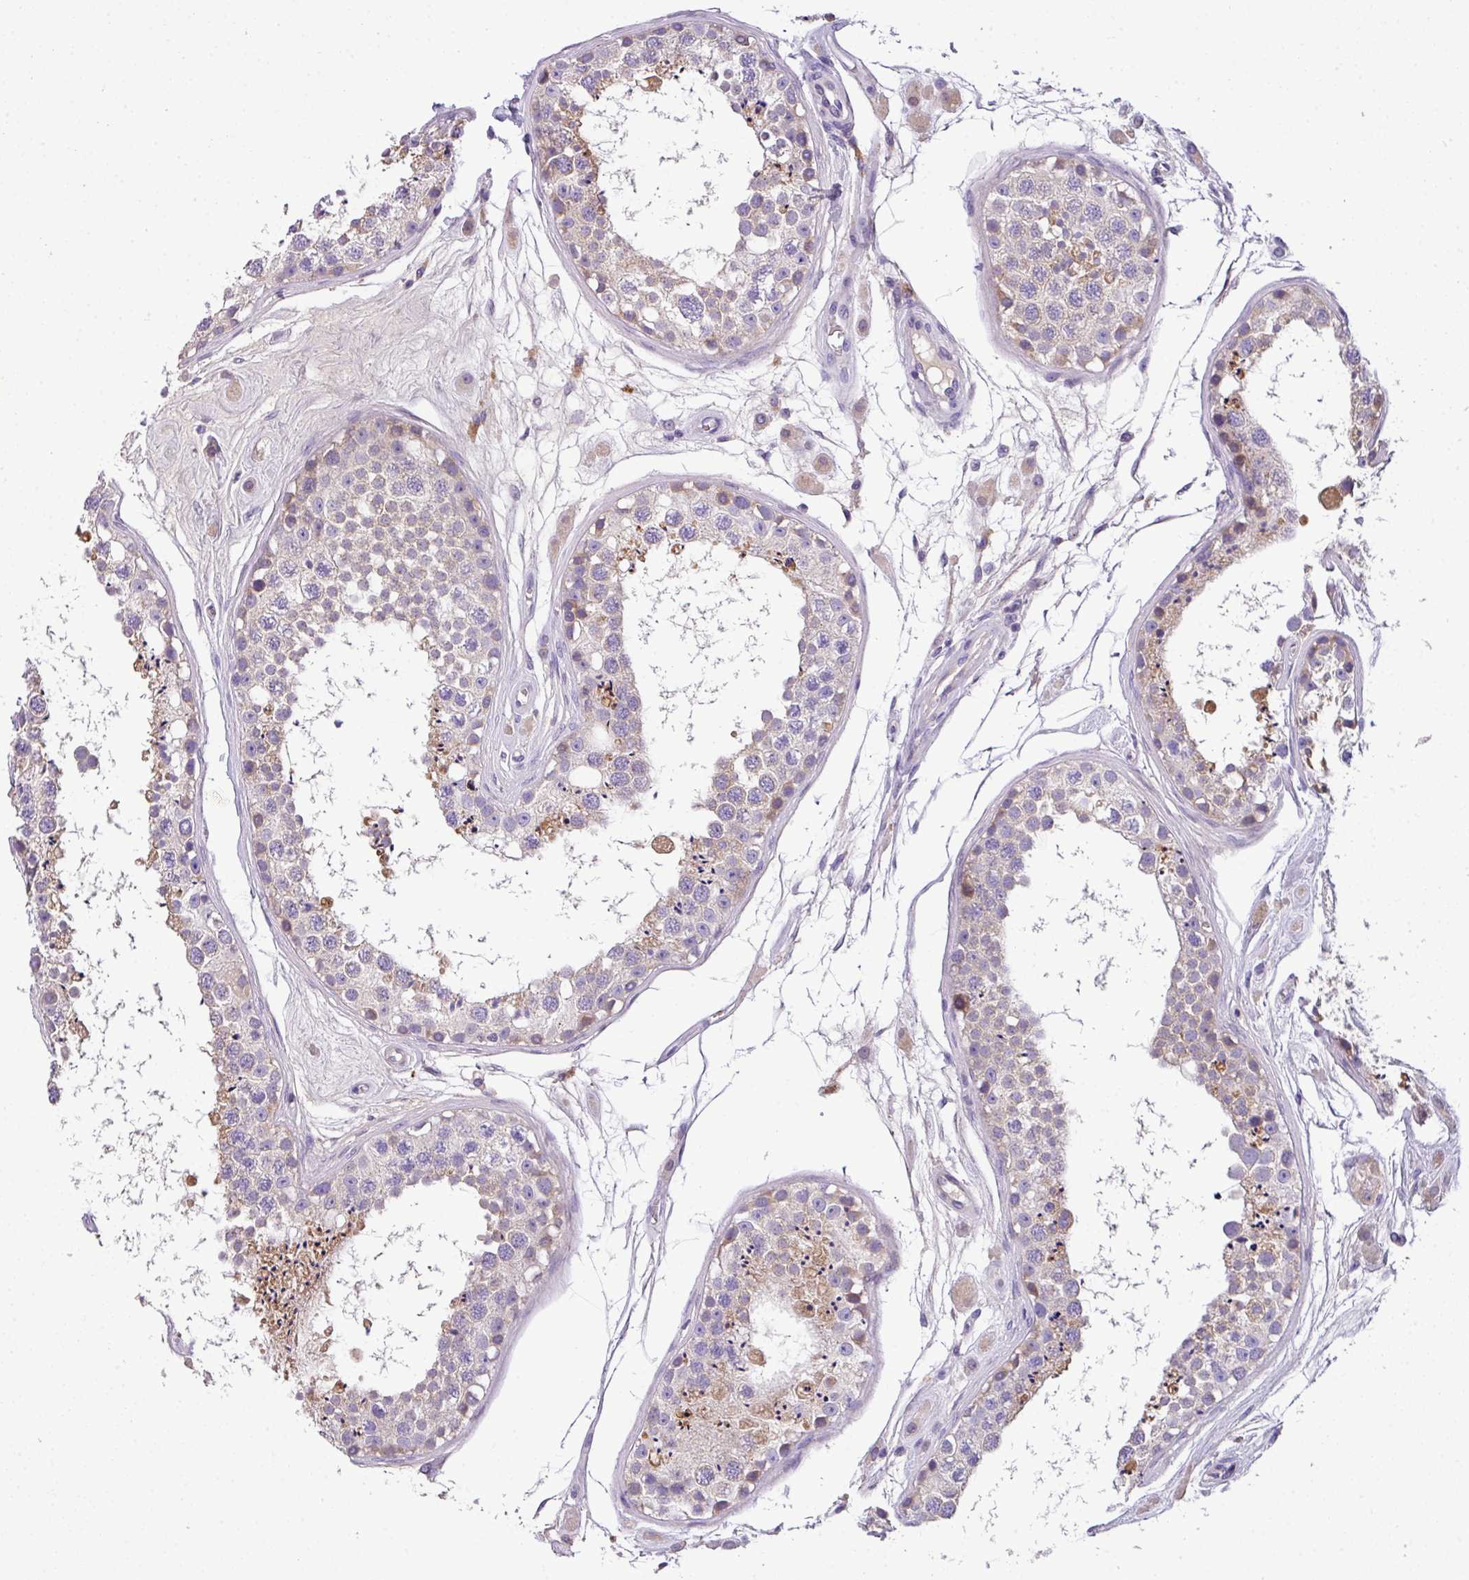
{"staining": {"intensity": "moderate", "quantity": "<25%", "location": "cytoplasmic/membranous"}, "tissue": "testis", "cell_type": "Cells in seminiferous ducts", "image_type": "normal", "snomed": [{"axis": "morphology", "description": "Normal tissue, NOS"}, {"axis": "topography", "description": "Testis"}], "caption": "High-magnification brightfield microscopy of unremarkable testis stained with DAB (3,3'-diaminobenzidine) (brown) and counterstained with hematoxylin (blue). cells in seminiferous ducts exhibit moderate cytoplasmic/membranous positivity is identified in approximately<25% of cells.", "gene": "ANXA2R", "patient": {"sex": "male", "age": 25}}